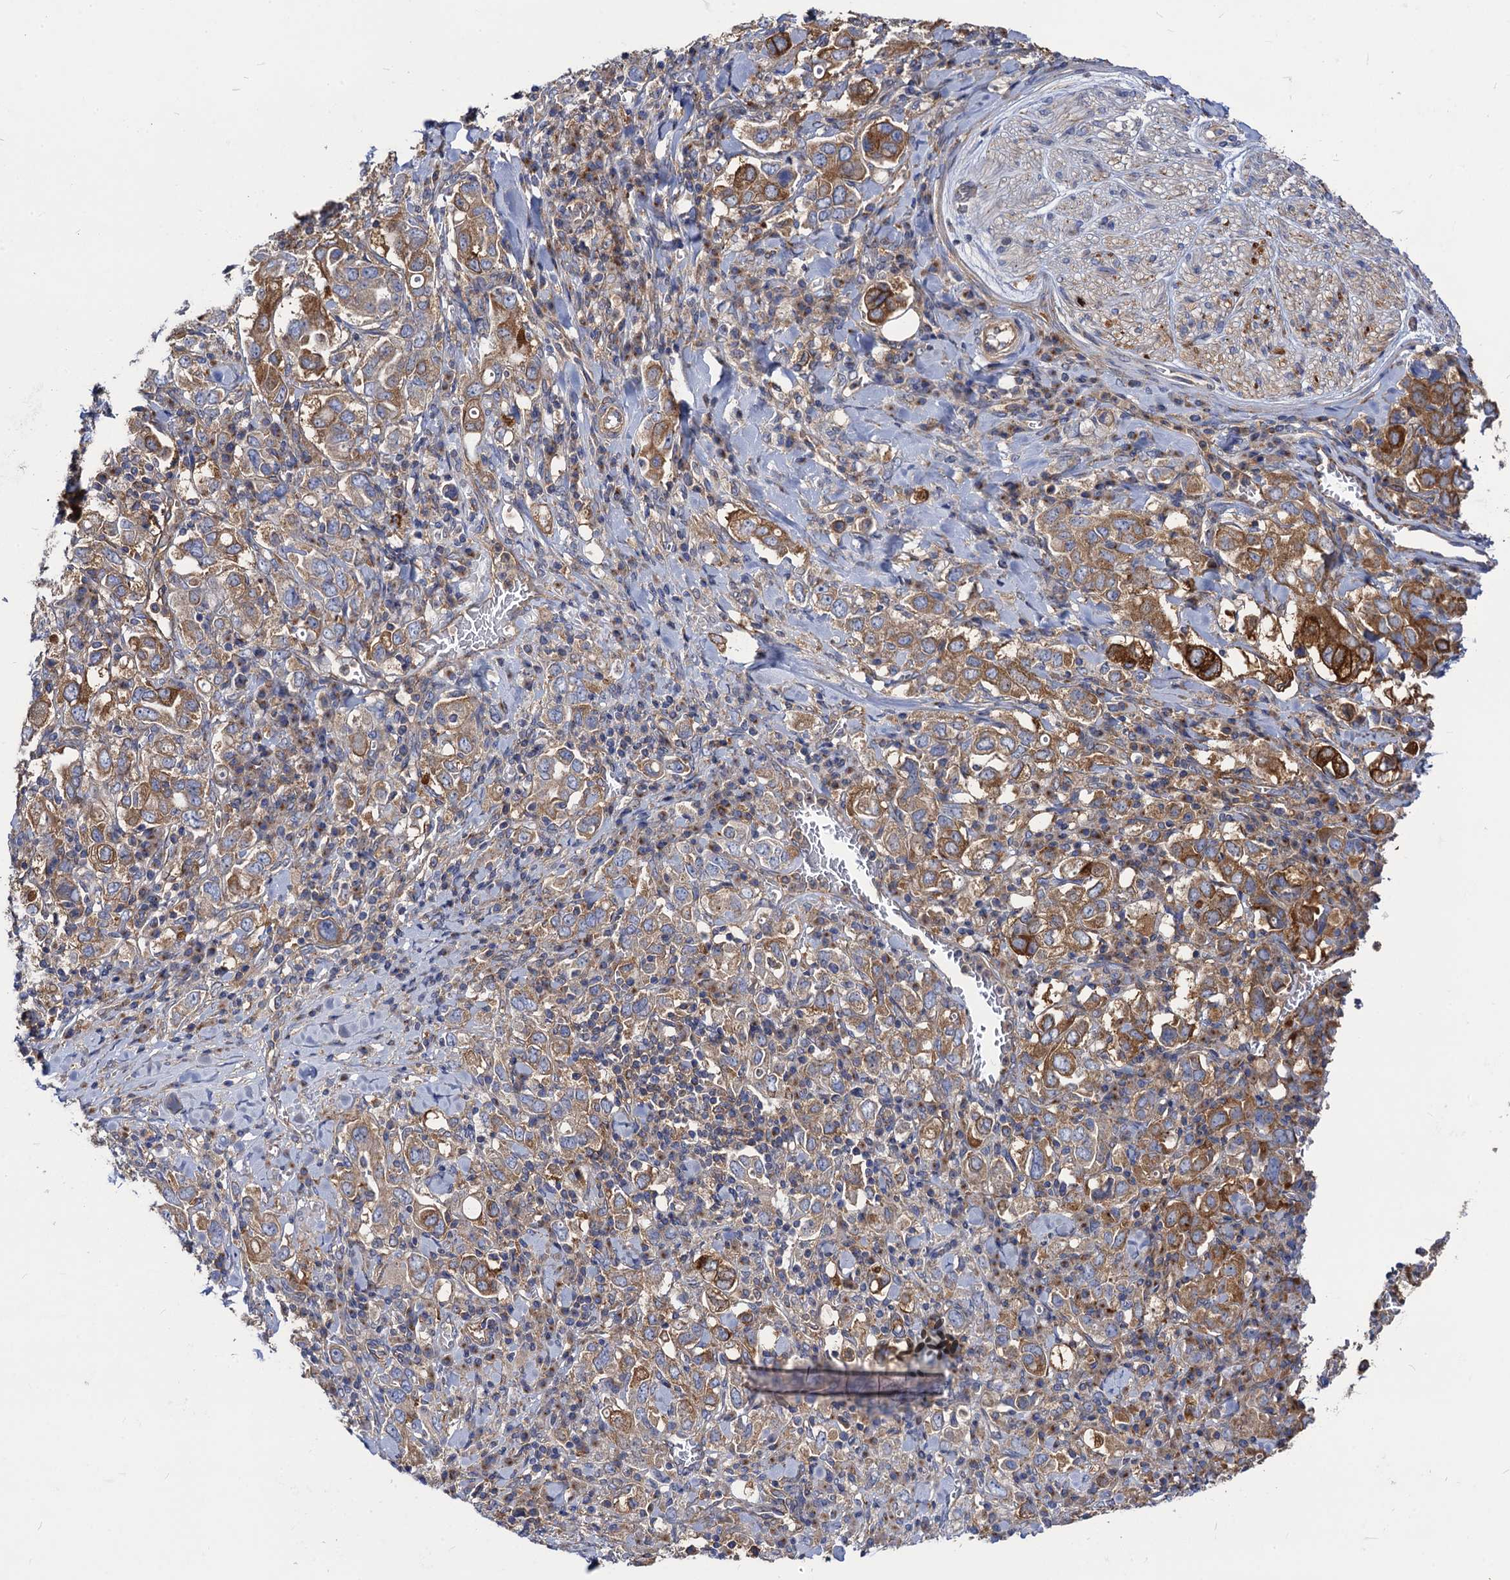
{"staining": {"intensity": "moderate", "quantity": ">75%", "location": "cytoplasmic/membranous"}, "tissue": "stomach cancer", "cell_type": "Tumor cells", "image_type": "cancer", "snomed": [{"axis": "morphology", "description": "Adenocarcinoma, NOS"}, {"axis": "topography", "description": "Stomach, upper"}], "caption": "Stomach cancer stained for a protein (brown) reveals moderate cytoplasmic/membranous positive expression in approximately >75% of tumor cells.", "gene": "DYDC1", "patient": {"sex": "male", "age": 62}}